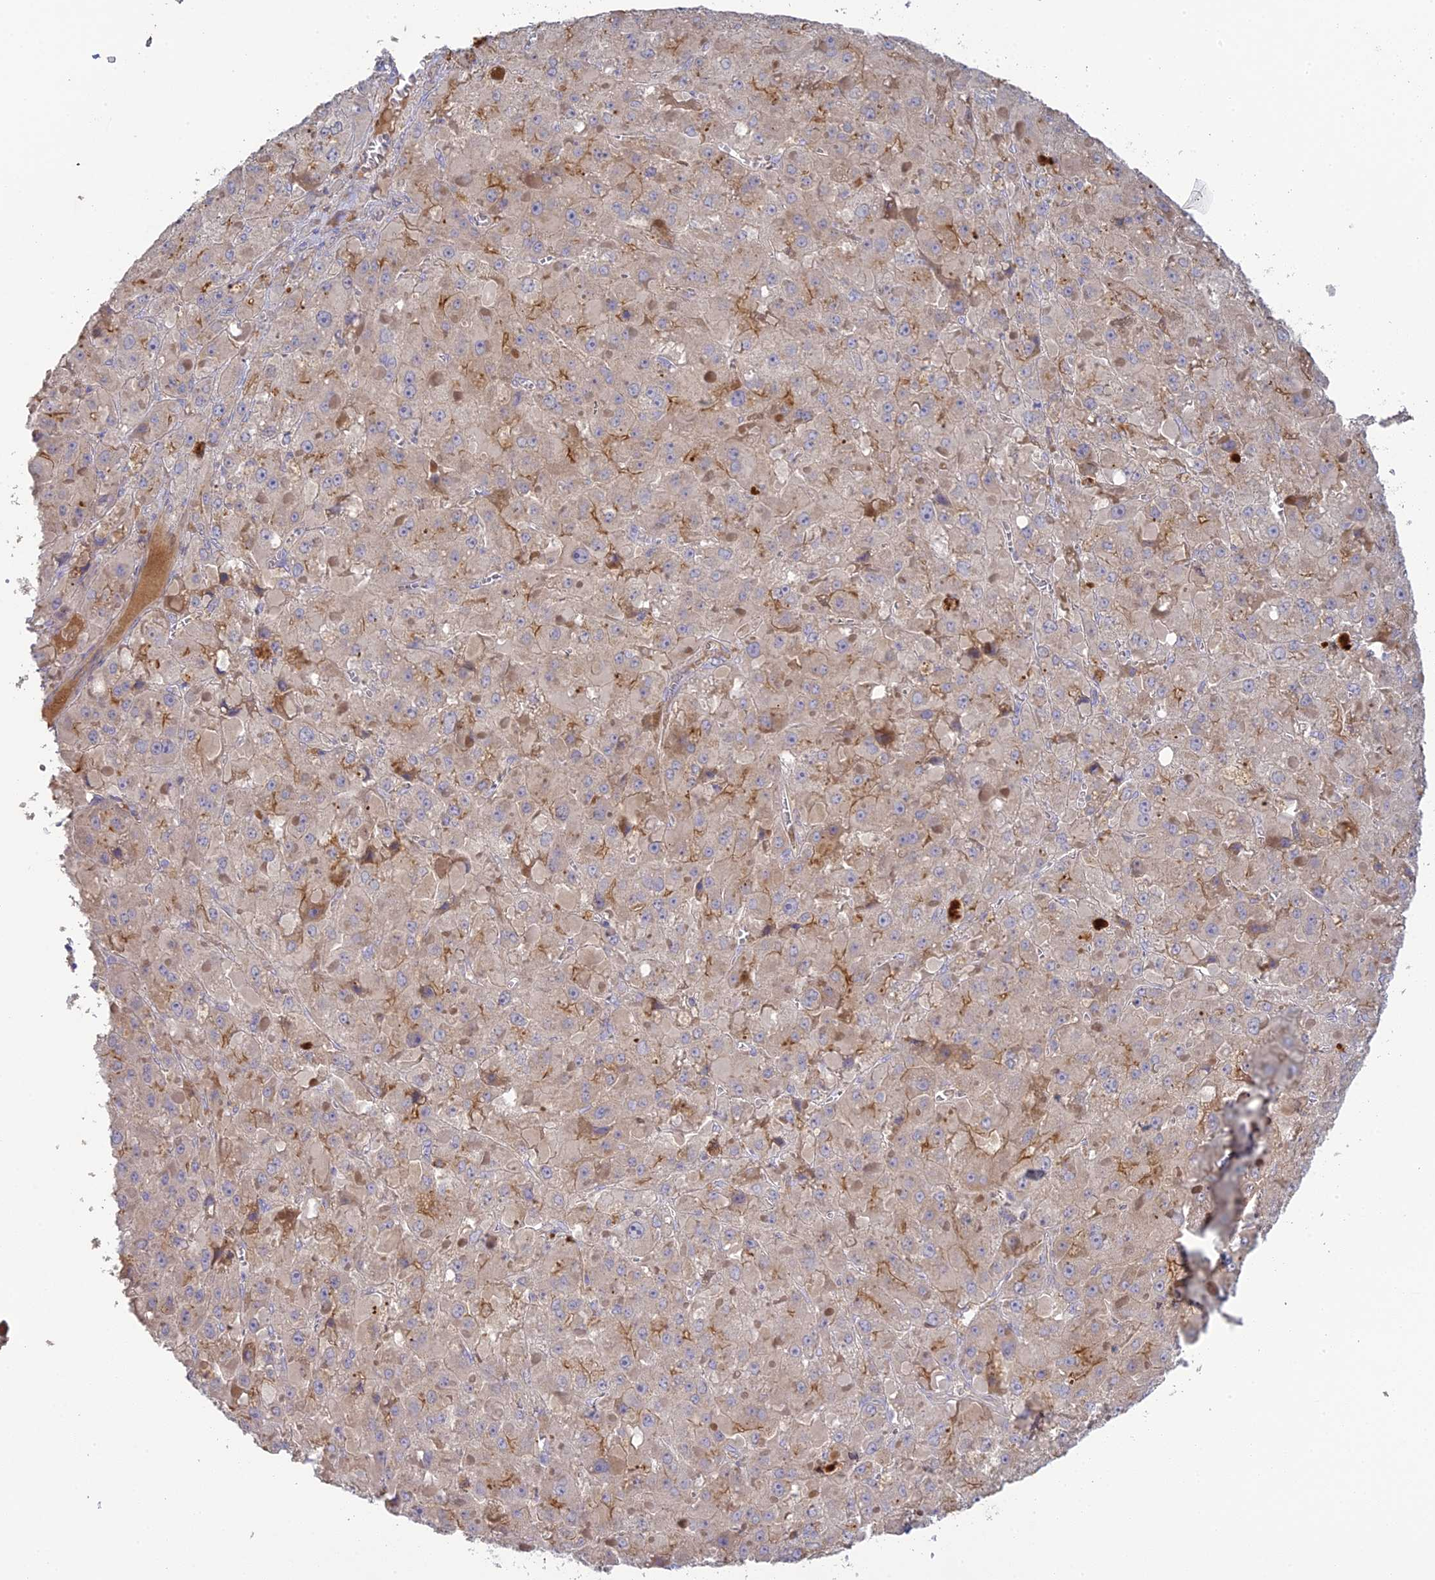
{"staining": {"intensity": "weak", "quantity": "<25%", "location": "cytoplasmic/membranous"}, "tissue": "liver cancer", "cell_type": "Tumor cells", "image_type": "cancer", "snomed": [{"axis": "morphology", "description": "Carcinoma, Hepatocellular, NOS"}, {"axis": "topography", "description": "Liver"}], "caption": "This is an IHC histopathology image of liver cancer (hepatocellular carcinoma). There is no staining in tumor cells.", "gene": "SFT2D2", "patient": {"sex": "female", "age": 73}}